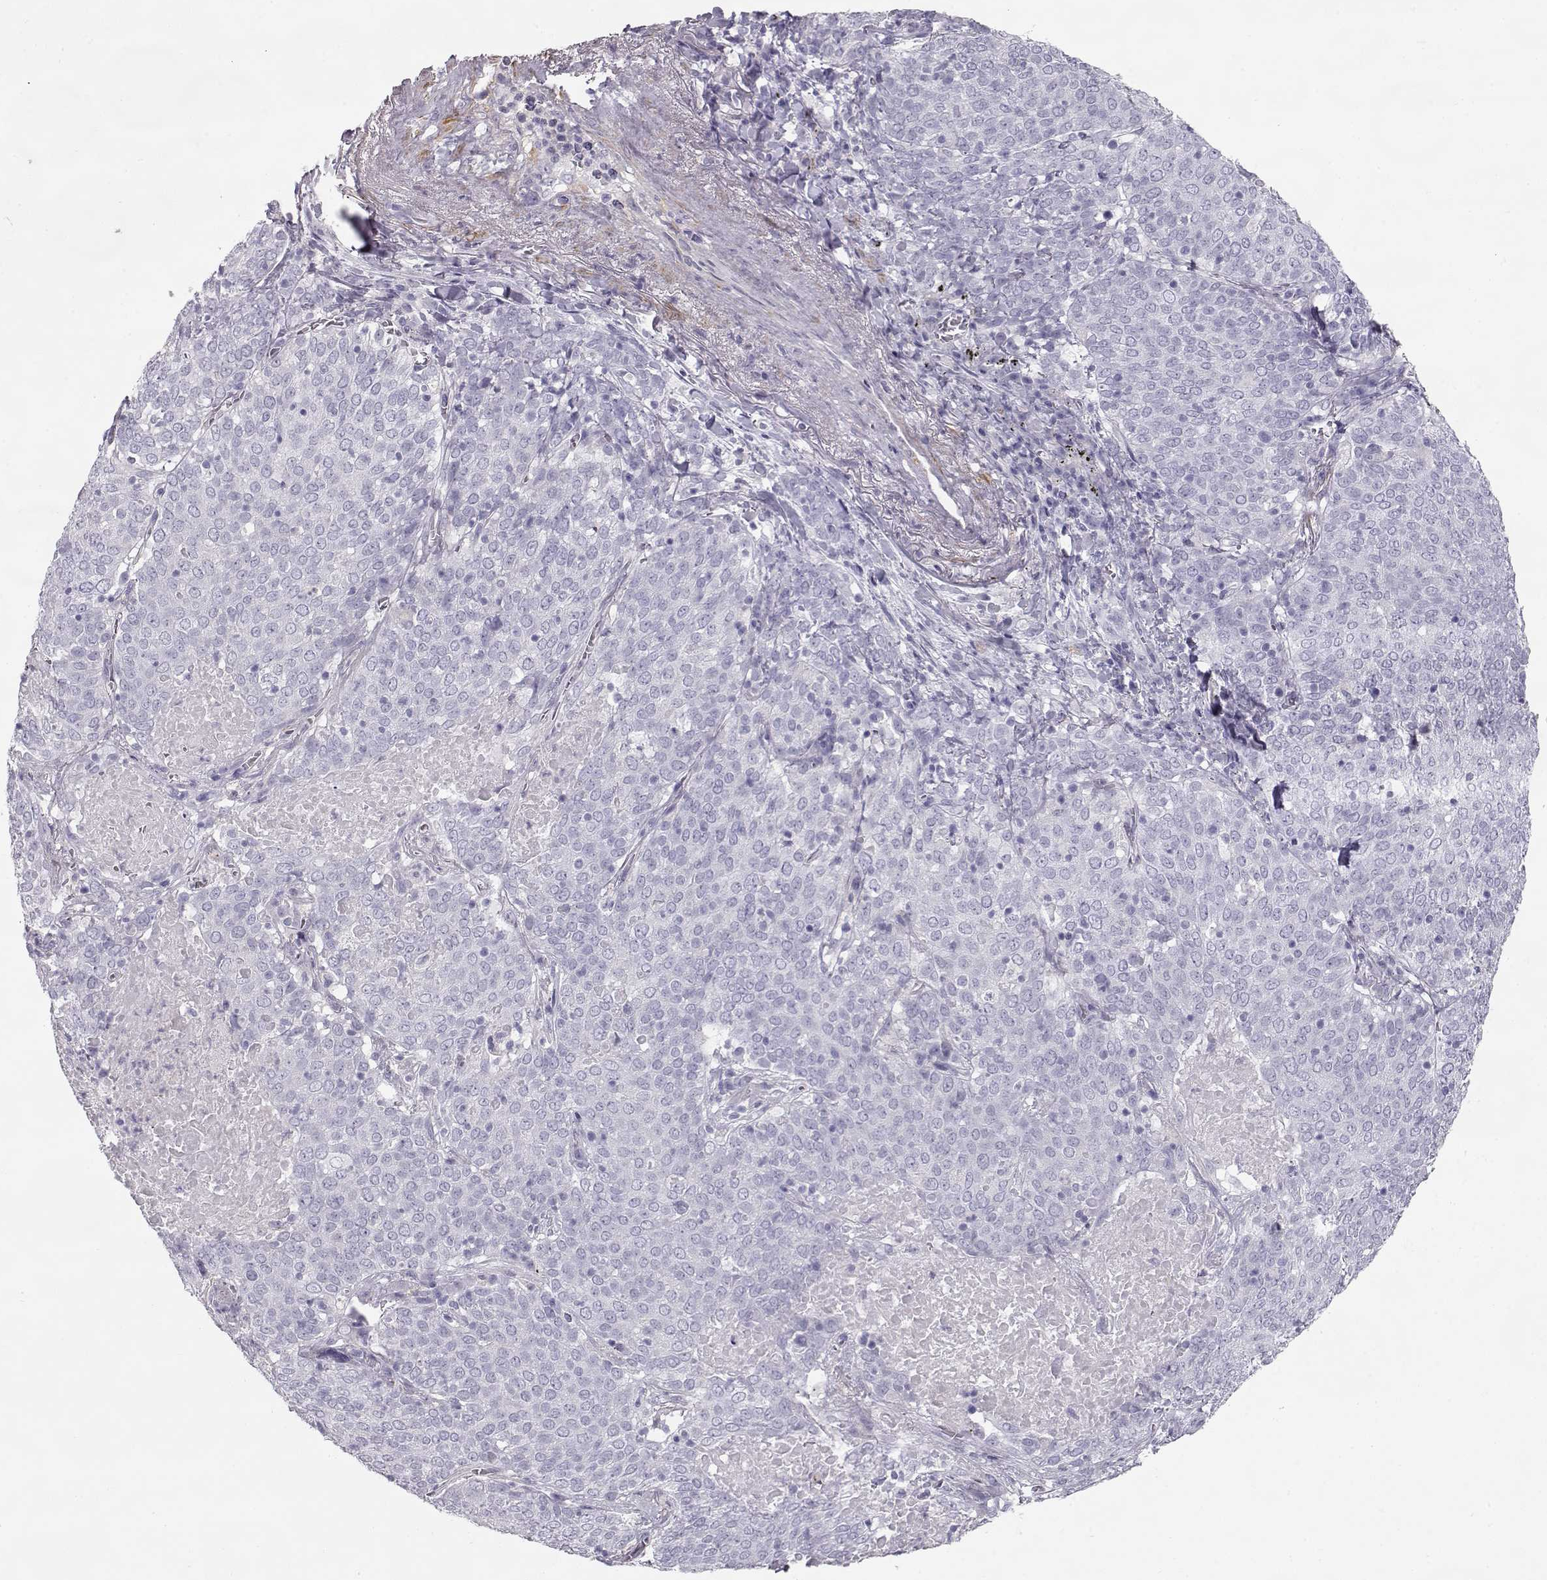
{"staining": {"intensity": "negative", "quantity": "none", "location": "none"}, "tissue": "lung cancer", "cell_type": "Tumor cells", "image_type": "cancer", "snomed": [{"axis": "morphology", "description": "Squamous cell carcinoma, NOS"}, {"axis": "topography", "description": "Lung"}], "caption": "A photomicrograph of squamous cell carcinoma (lung) stained for a protein shows no brown staining in tumor cells.", "gene": "SLITRK3", "patient": {"sex": "male", "age": 82}}